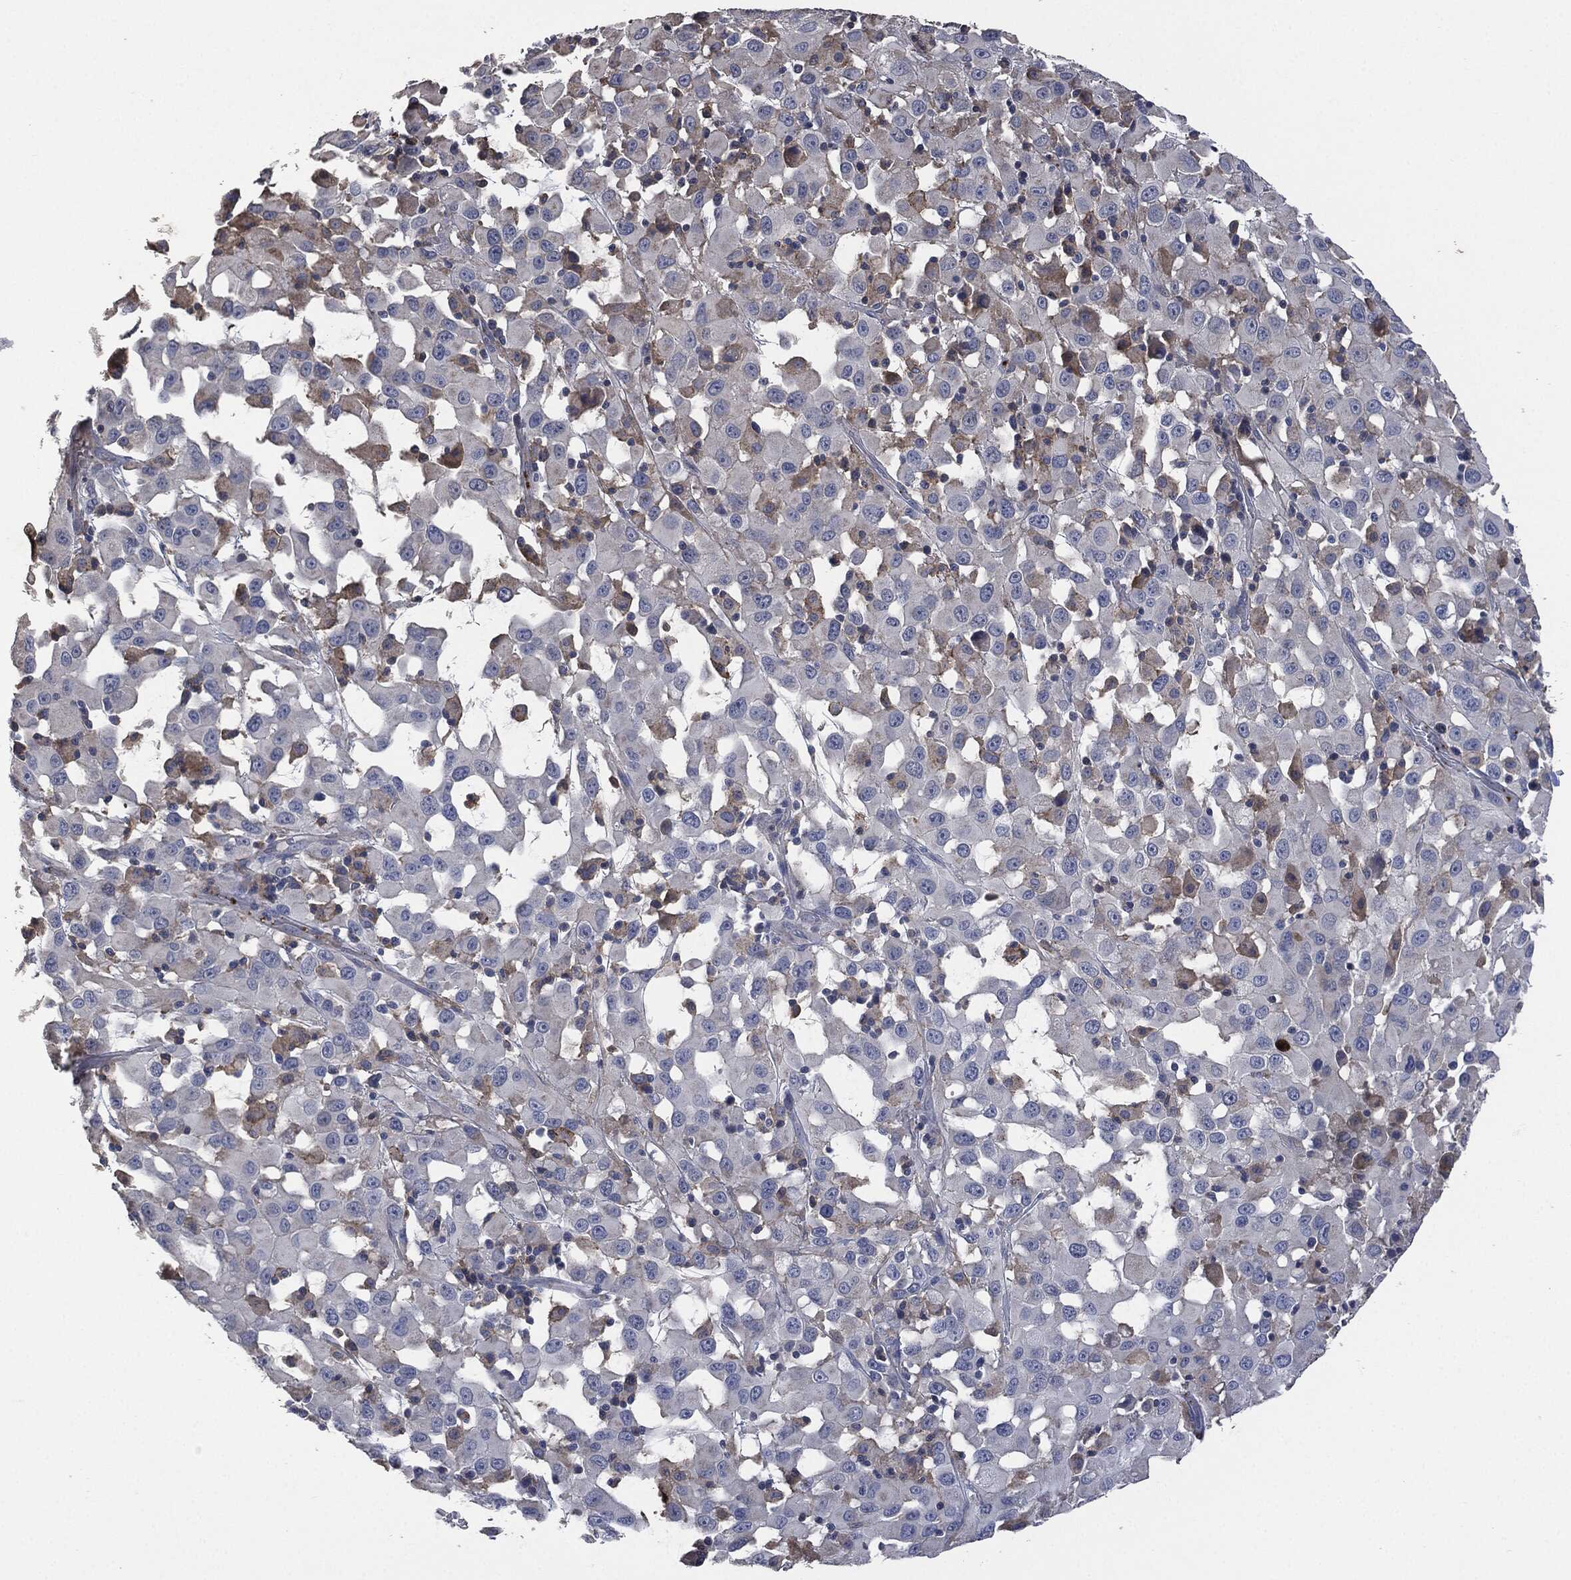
{"staining": {"intensity": "weak", "quantity": "<25%", "location": "cytoplasmic/membranous"}, "tissue": "melanoma", "cell_type": "Tumor cells", "image_type": "cancer", "snomed": [{"axis": "morphology", "description": "Malignant melanoma, Metastatic site"}, {"axis": "topography", "description": "Lymph node"}], "caption": "Immunohistochemistry of human malignant melanoma (metastatic site) displays no expression in tumor cells. Brightfield microscopy of IHC stained with DAB (3,3'-diaminobenzidine) (brown) and hematoxylin (blue), captured at high magnification.", "gene": "CD33", "patient": {"sex": "male", "age": 50}}